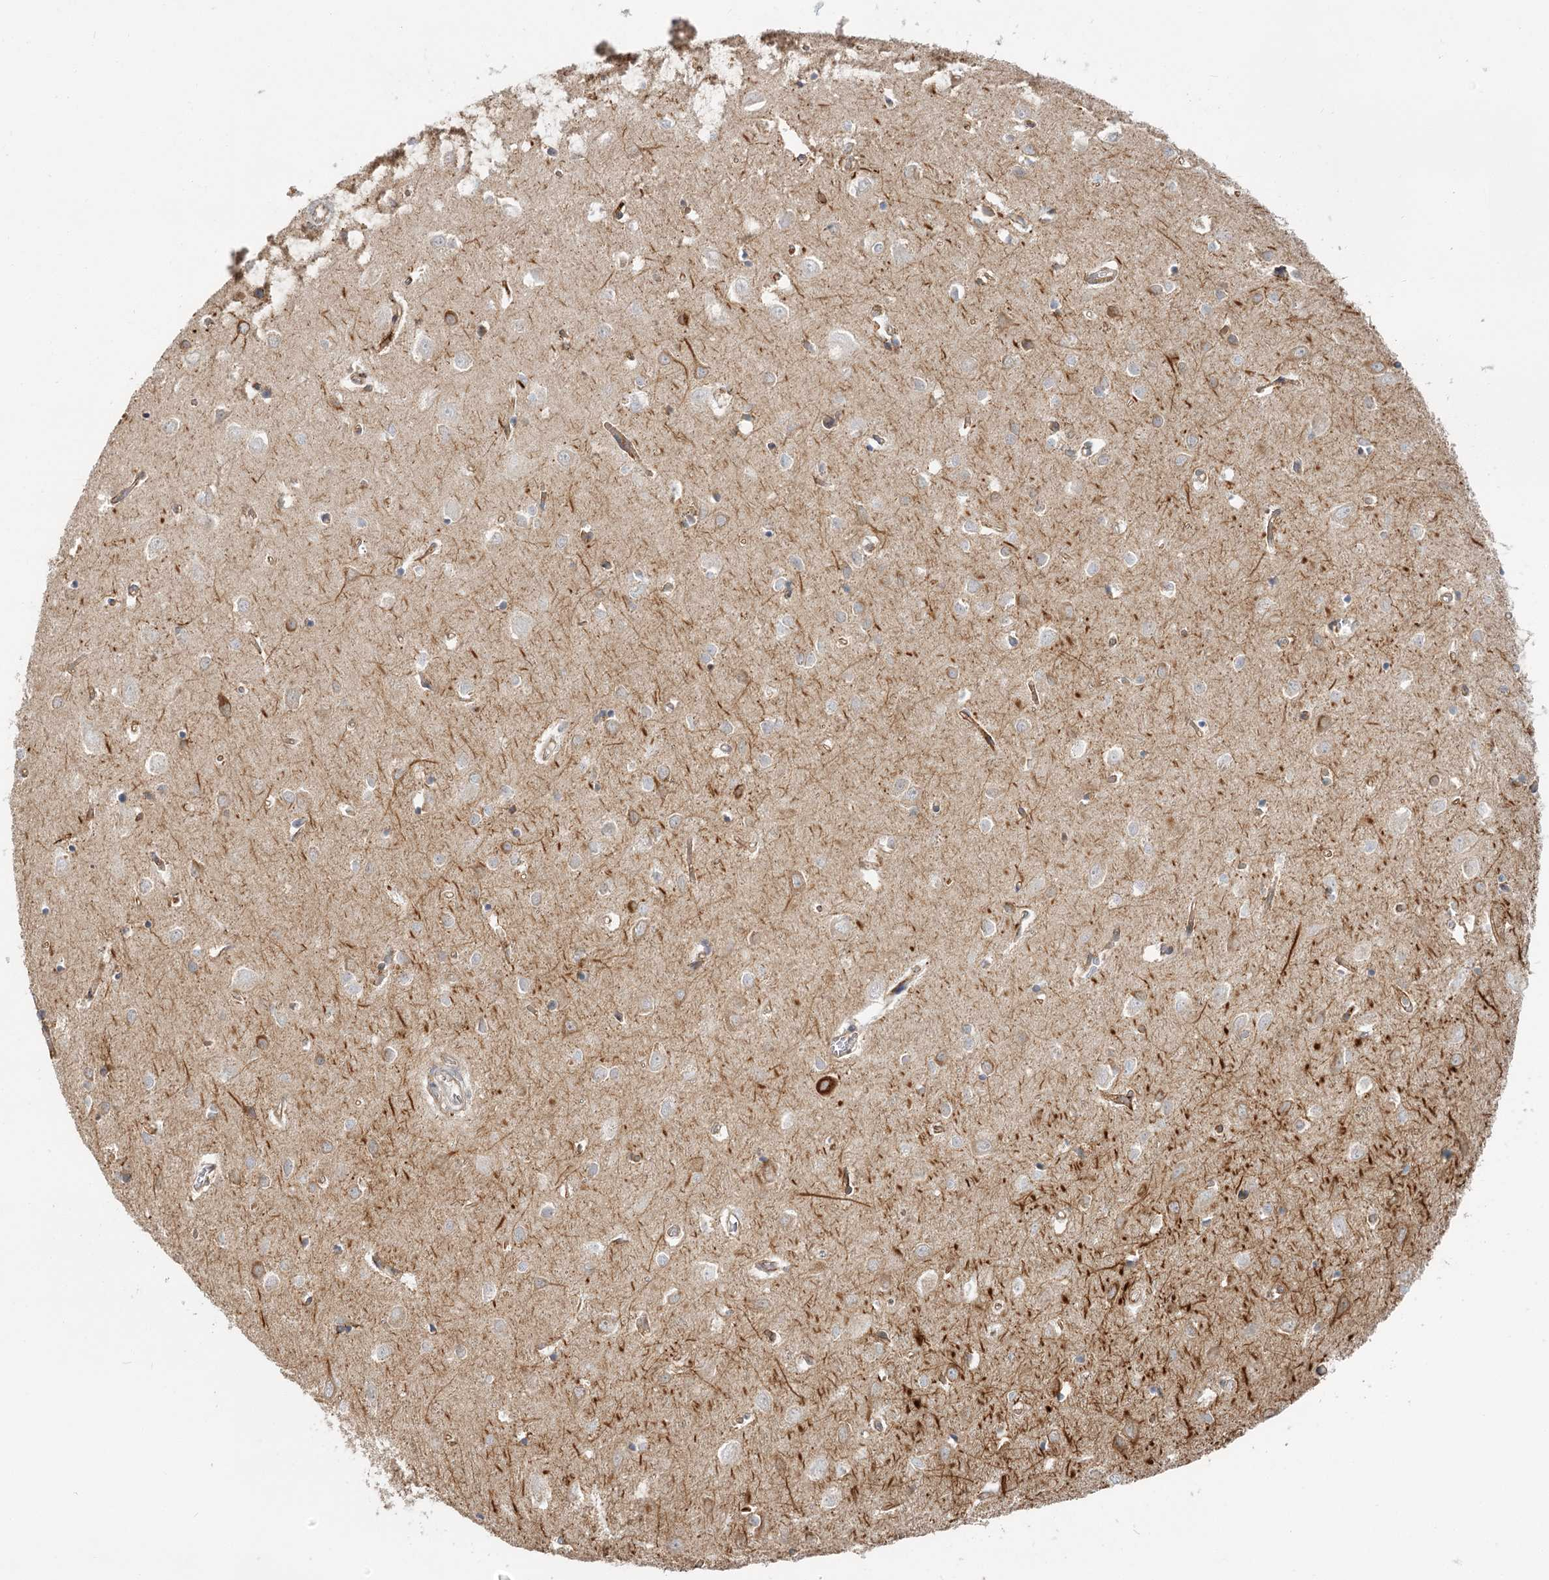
{"staining": {"intensity": "moderate", "quantity": ">75%", "location": "cytoplasmic/membranous"}, "tissue": "cerebral cortex", "cell_type": "Endothelial cells", "image_type": "normal", "snomed": [{"axis": "morphology", "description": "Normal tissue, NOS"}, {"axis": "topography", "description": "Cerebral cortex"}], "caption": "Cerebral cortex was stained to show a protein in brown. There is medium levels of moderate cytoplasmic/membranous staining in about >75% of endothelial cells. The staining was performed using DAB (3,3'-diaminobenzidine) to visualize the protein expression in brown, while the nuclei were stained in blue with hematoxylin (Magnification: 20x).", "gene": "GUCY2C", "patient": {"sex": "female", "age": 64}}